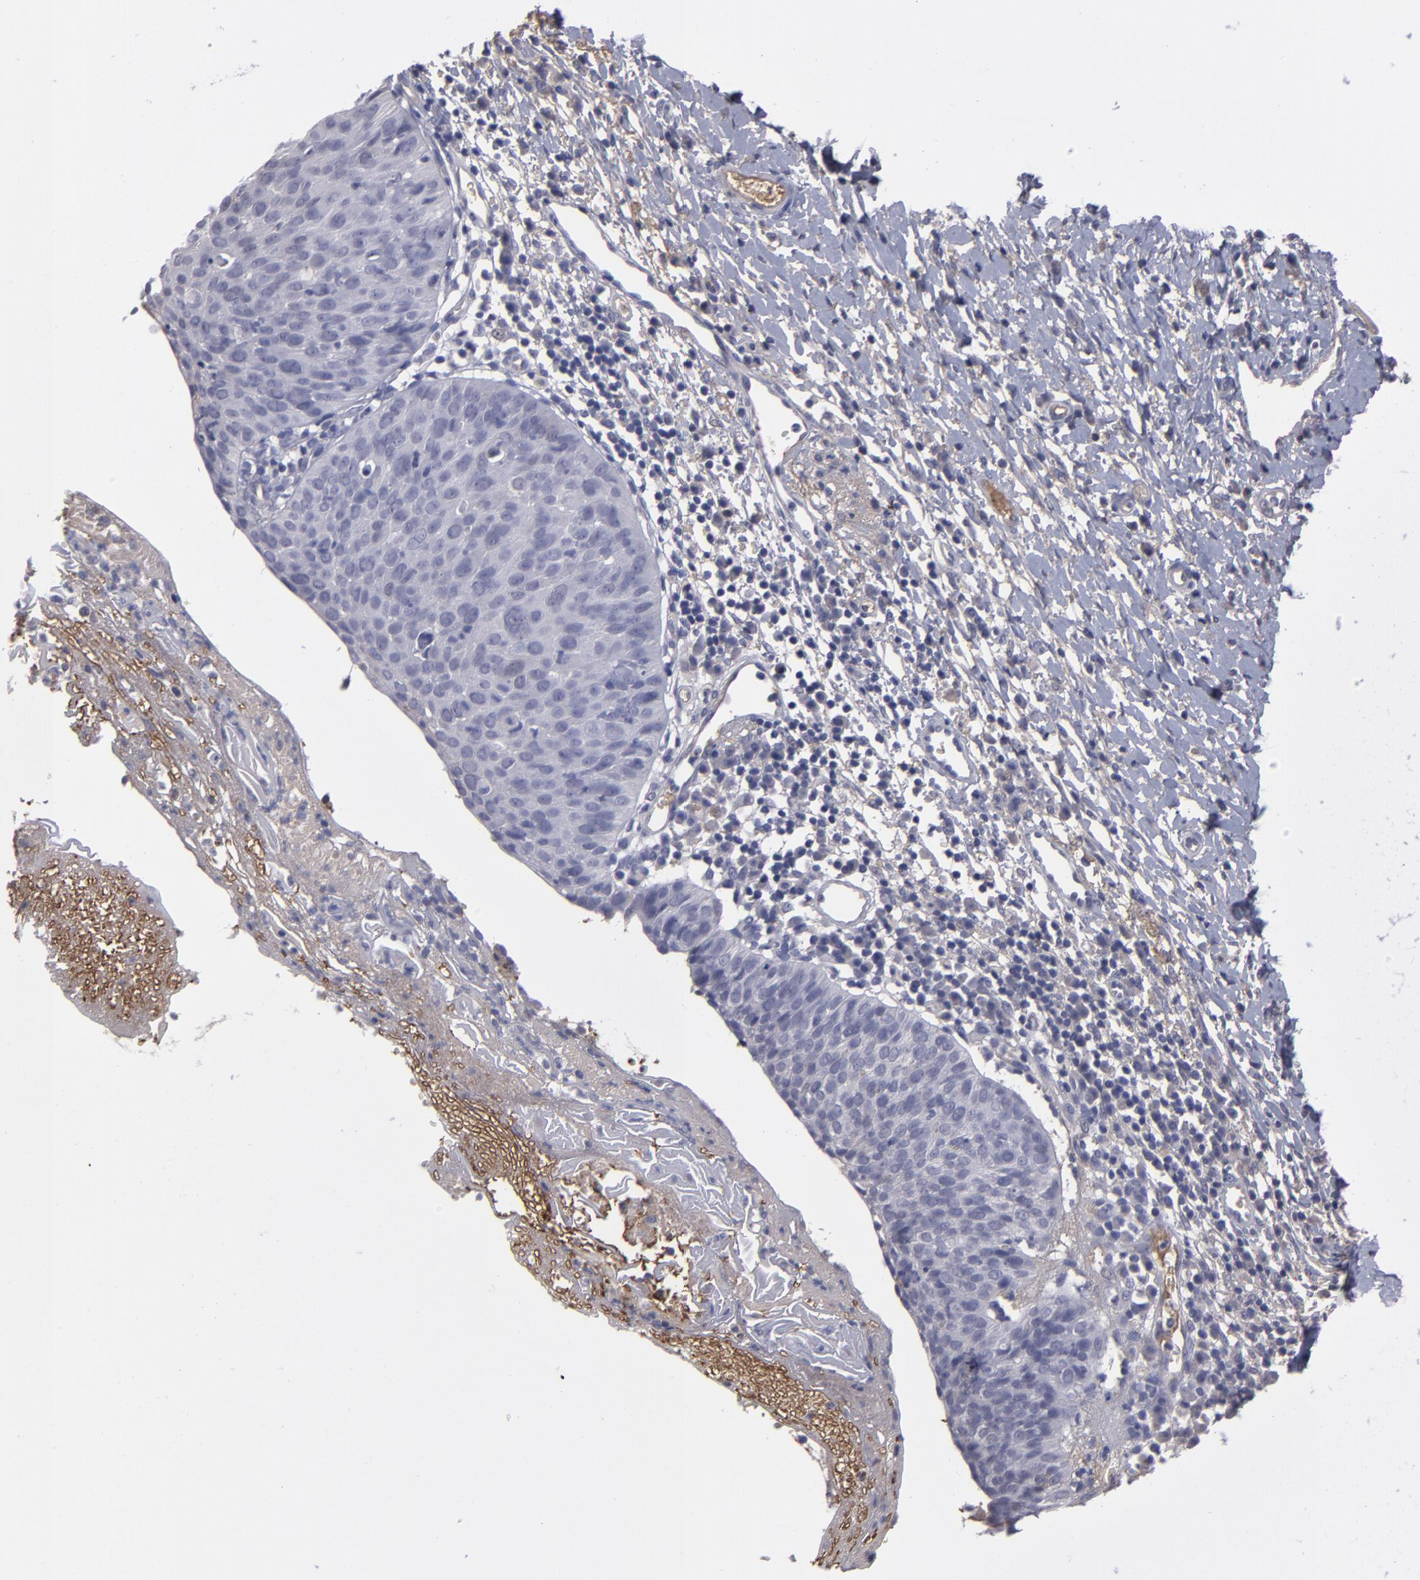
{"staining": {"intensity": "negative", "quantity": "none", "location": "none"}, "tissue": "cervical cancer", "cell_type": "Tumor cells", "image_type": "cancer", "snomed": [{"axis": "morphology", "description": "Normal tissue, NOS"}, {"axis": "morphology", "description": "Squamous cell carcinoma, NOS"}, {"axis": "topography", "description": "Cervix"}], "caption": "DAB immunohistochemical staining of human cervical cancer (squamous cell carcinoma) displays no significant positivity in tumor cells. (DAB immunohistochemistry, high magnification).", "gene": "ITIH4", "patient": {"sex": "female", "age": 39}}